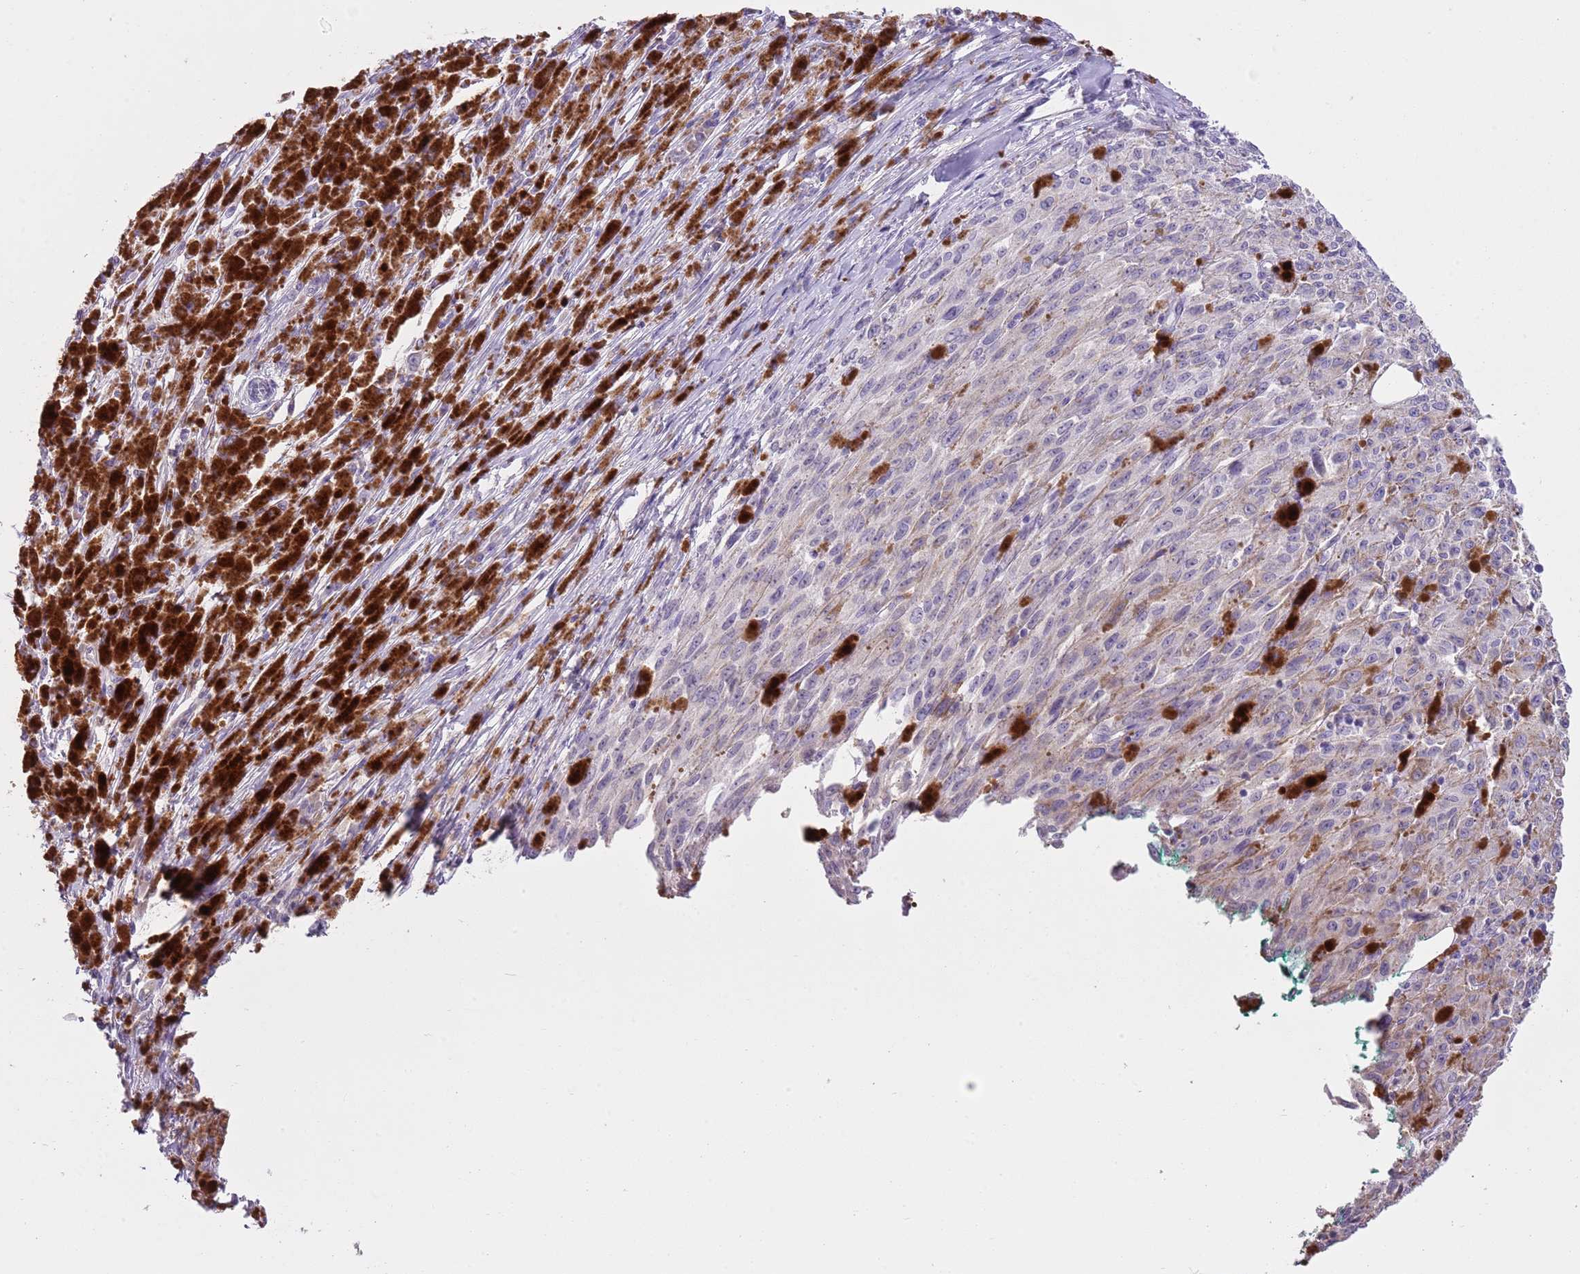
{"staining": {"intensity": "negative", "quantity": "none", "location": "none"}, "tissue": "melanoma", "cell_type": "Tumor cells", "image_type": "cancer", "snomed": [{"axis": "morphology", "description": "Malignant melanoma, NOS"}, {"axis": "topography", "description": "Skin"}], "caption": "Human malignant melanoma stained for a protein using immunohistochemistry shows no staining in tumor cells.", "gene": "SLC35E3", "patient": {"sex": "female", "age": 52}}